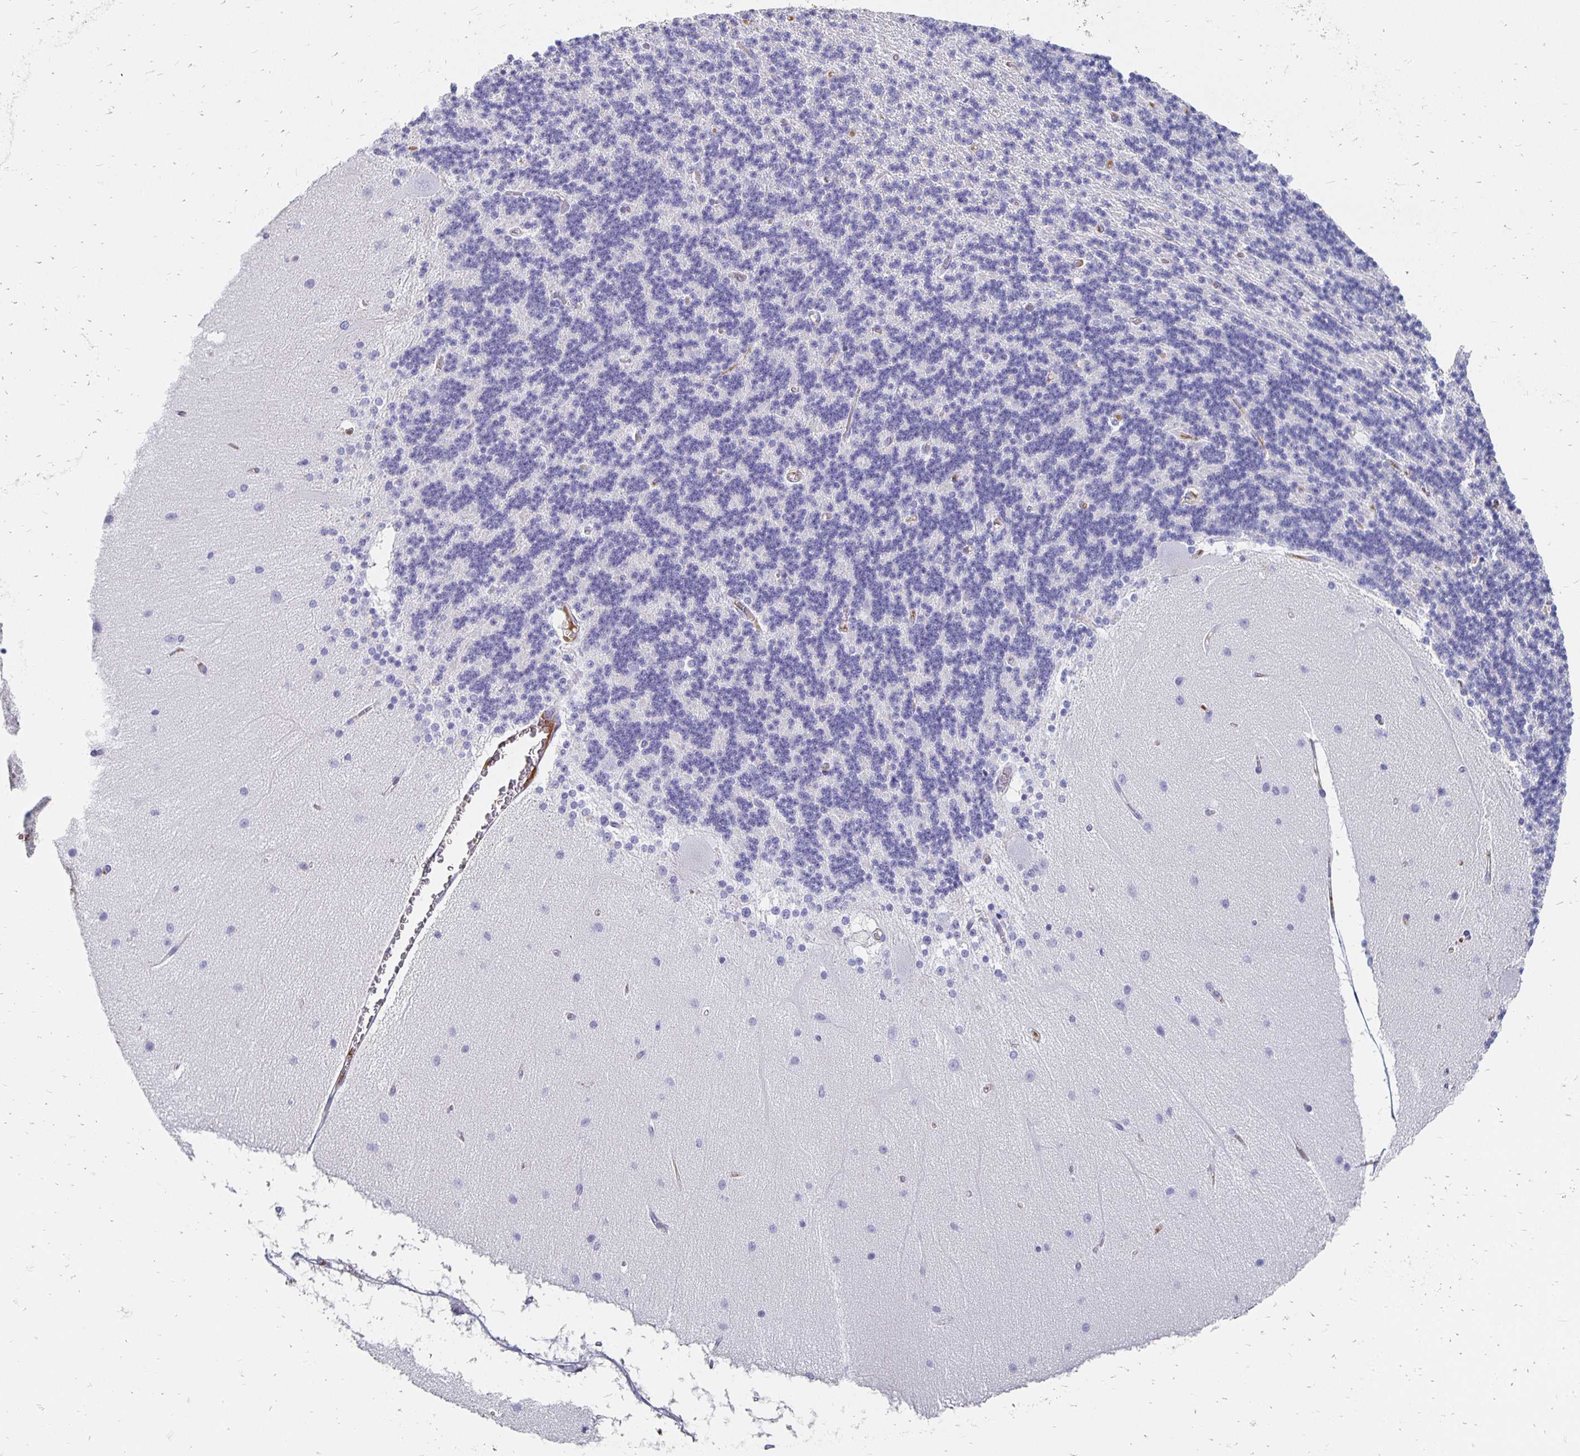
{"staining": {"intensity": "negative", "quantity": "none", "location": "none"}, "tissue": "cerebellum", "cell_type": "Cells in granular layer", "image_type": "normal", "snomed": [{"axis": "morphology", "description": "Normal tissue, NOS"}, {"axis": "topography", "description": "Cerebellum"}], "caption": "This is an immunohistochemistry histopathology image of unremarkable cerebellum. There is no expression in cells in granular layer.", "gene": "APOB", "patient": {"sex": "female", "age": 54}}